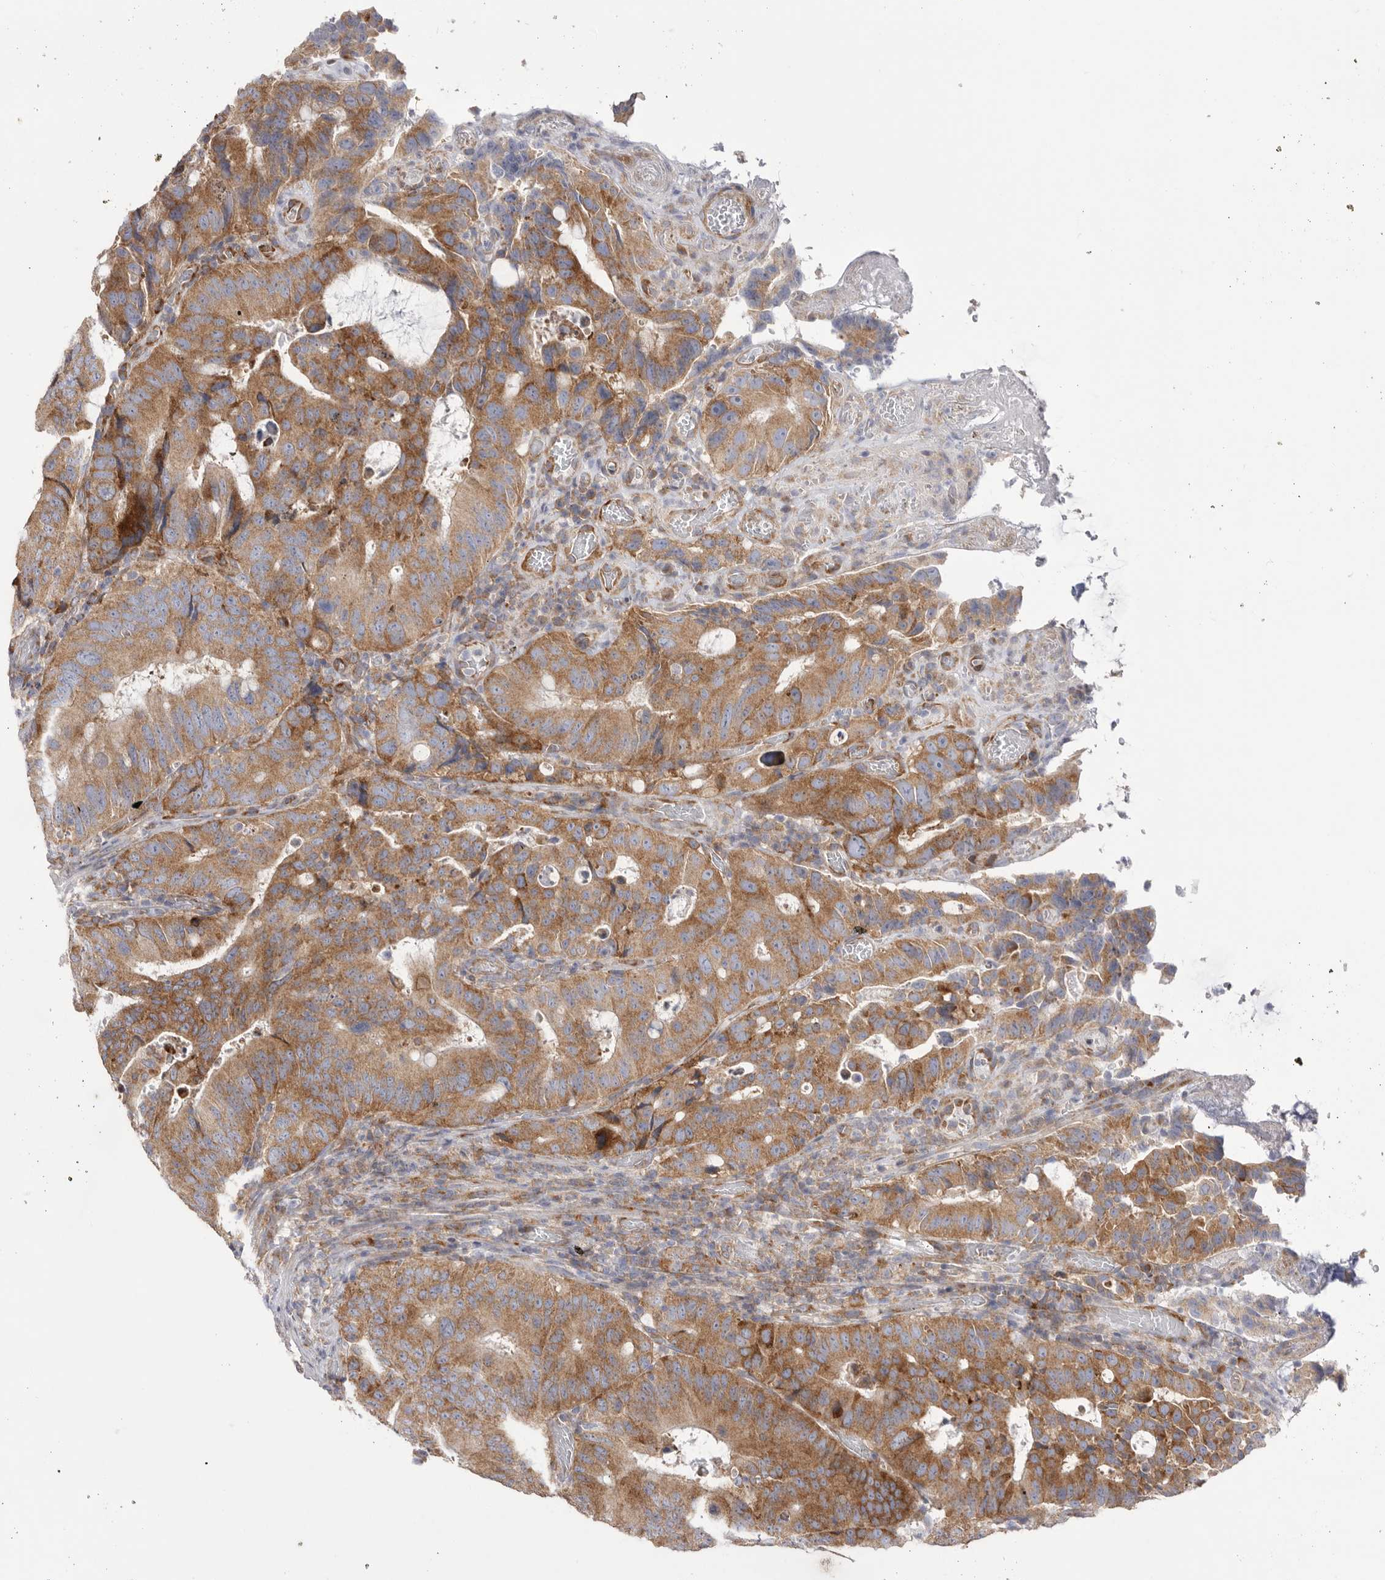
{"staining": {"intensity": "moderate", "quantity": ">75%", "location": "cytoplasmic/membranous"}, "tissue": "colorectal cancer", "cell_type": "Tumor cells", "image_type": "cancer", "snomed": [{"axis": "morphology", "description": "Adenocarcinoma, NOS"}, {"axis": "topography", "description": "Colon"}], "caption": "Tumor cells exhibit moderate cytoplasmic/membranous expression in about >75% of cells in adenocarcinoma (colorectal). The protein is stained brown, and the nuclei are stained in blue (DAB IHC with brightfield microscopy, high magnification).", "gene": "SERBP1", "patient": {"sex": "male", "age": 83}}